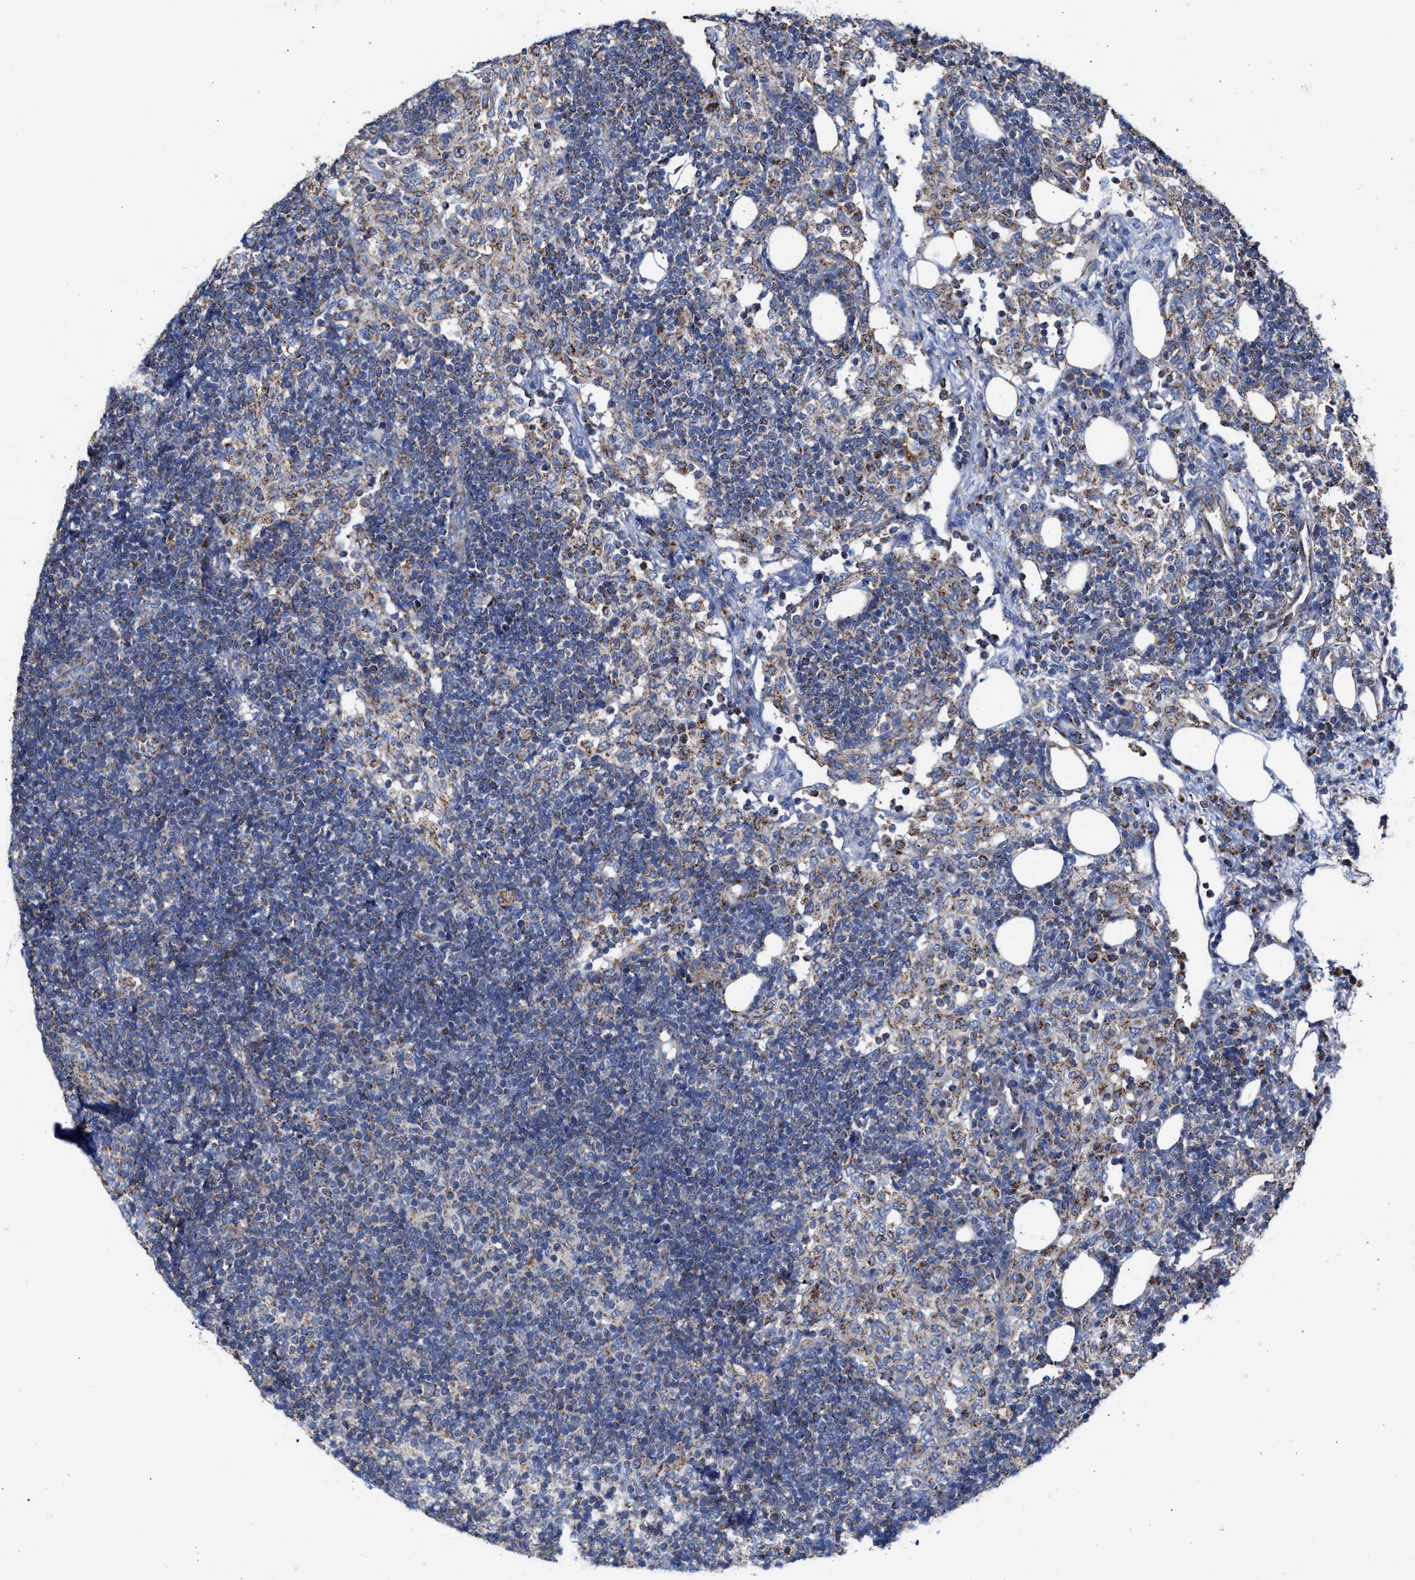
{"staining": {"intensity": "weak", "quantity": "<25%", "location": "cytoplasmic/membranous"}, "tissue": "lymph node", "cell_type": "Germinal center cells", "image_type": "normal", "snomed": [{"axis": "morphology", "description": "Normal tissue, NOS"}, {"axis": "morphology", "description": "Carcinoid, malignant, NOS"}, {"axis": "topography", "description": "Lymph node"}], "caption": "Germinal center cells show no significant expression in unremarkable lymph node. (DAB (3,3'-diaminobenzidine) IHC, high magnification).", "gene": "MECR", "patient": {"sex": "male", "age": 47}}